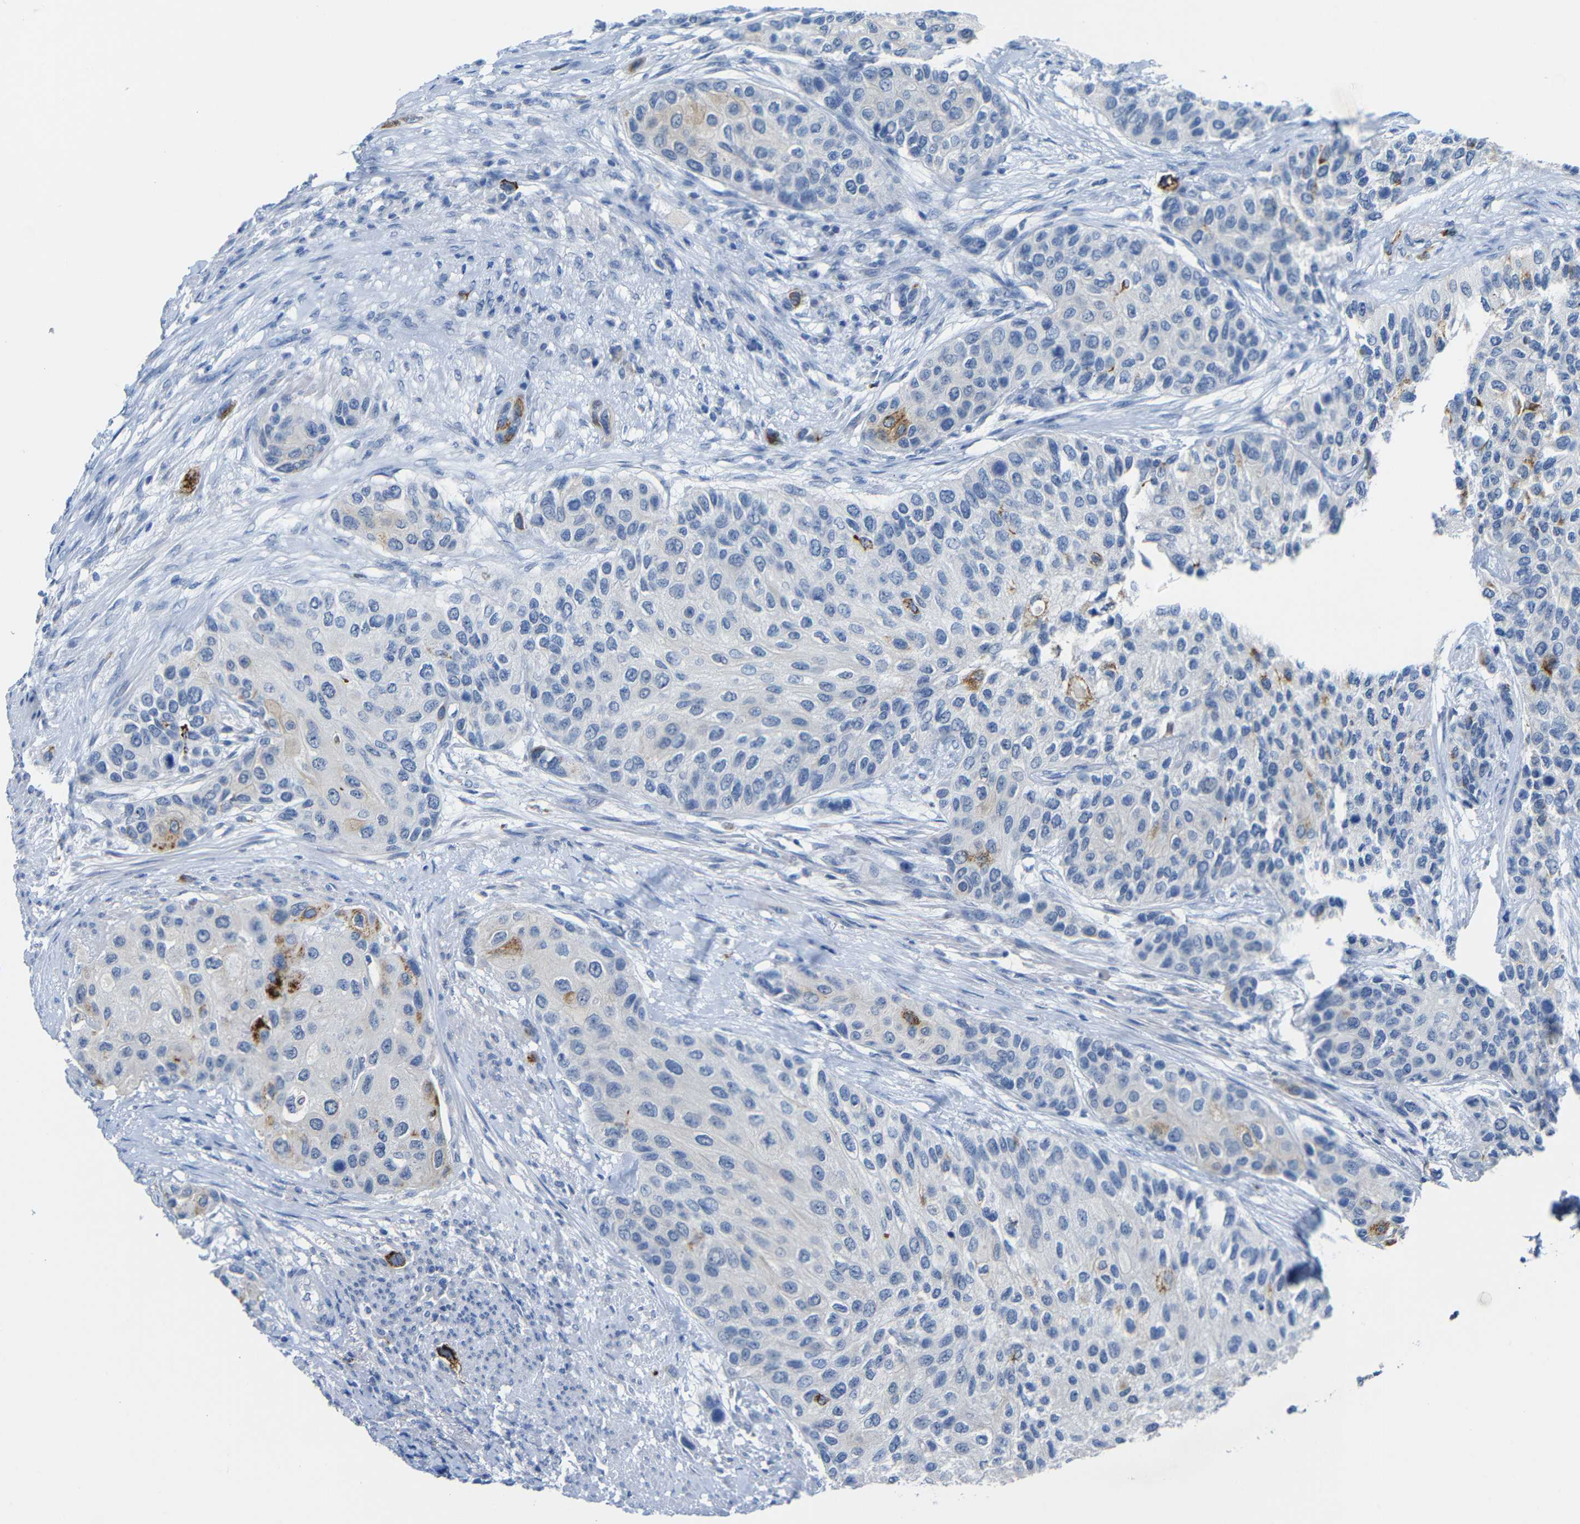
{"staining": {"intensity": "strong", "quantity": "<25%", "location": "cytoplasmic/membranous"}, "tissue": "urothelial cancer", "cell_type": "Tumor cells", "image_type": "cancer", "snomed": [{"axis": "morphology", "description": "Urothelial carcinoma, High grade"}, {"axis": "topography", "description": "Urinary bladder"}], "caption": "Urothelial cancer stained with DAB (3,3'-diaminobenzidine) IHC shows medium levels of strong cytoplasmic/membranous staining in about <25% of tumor cells.", "gene": "C15orf48", "patient": {"sex": "female", "age": 56}}